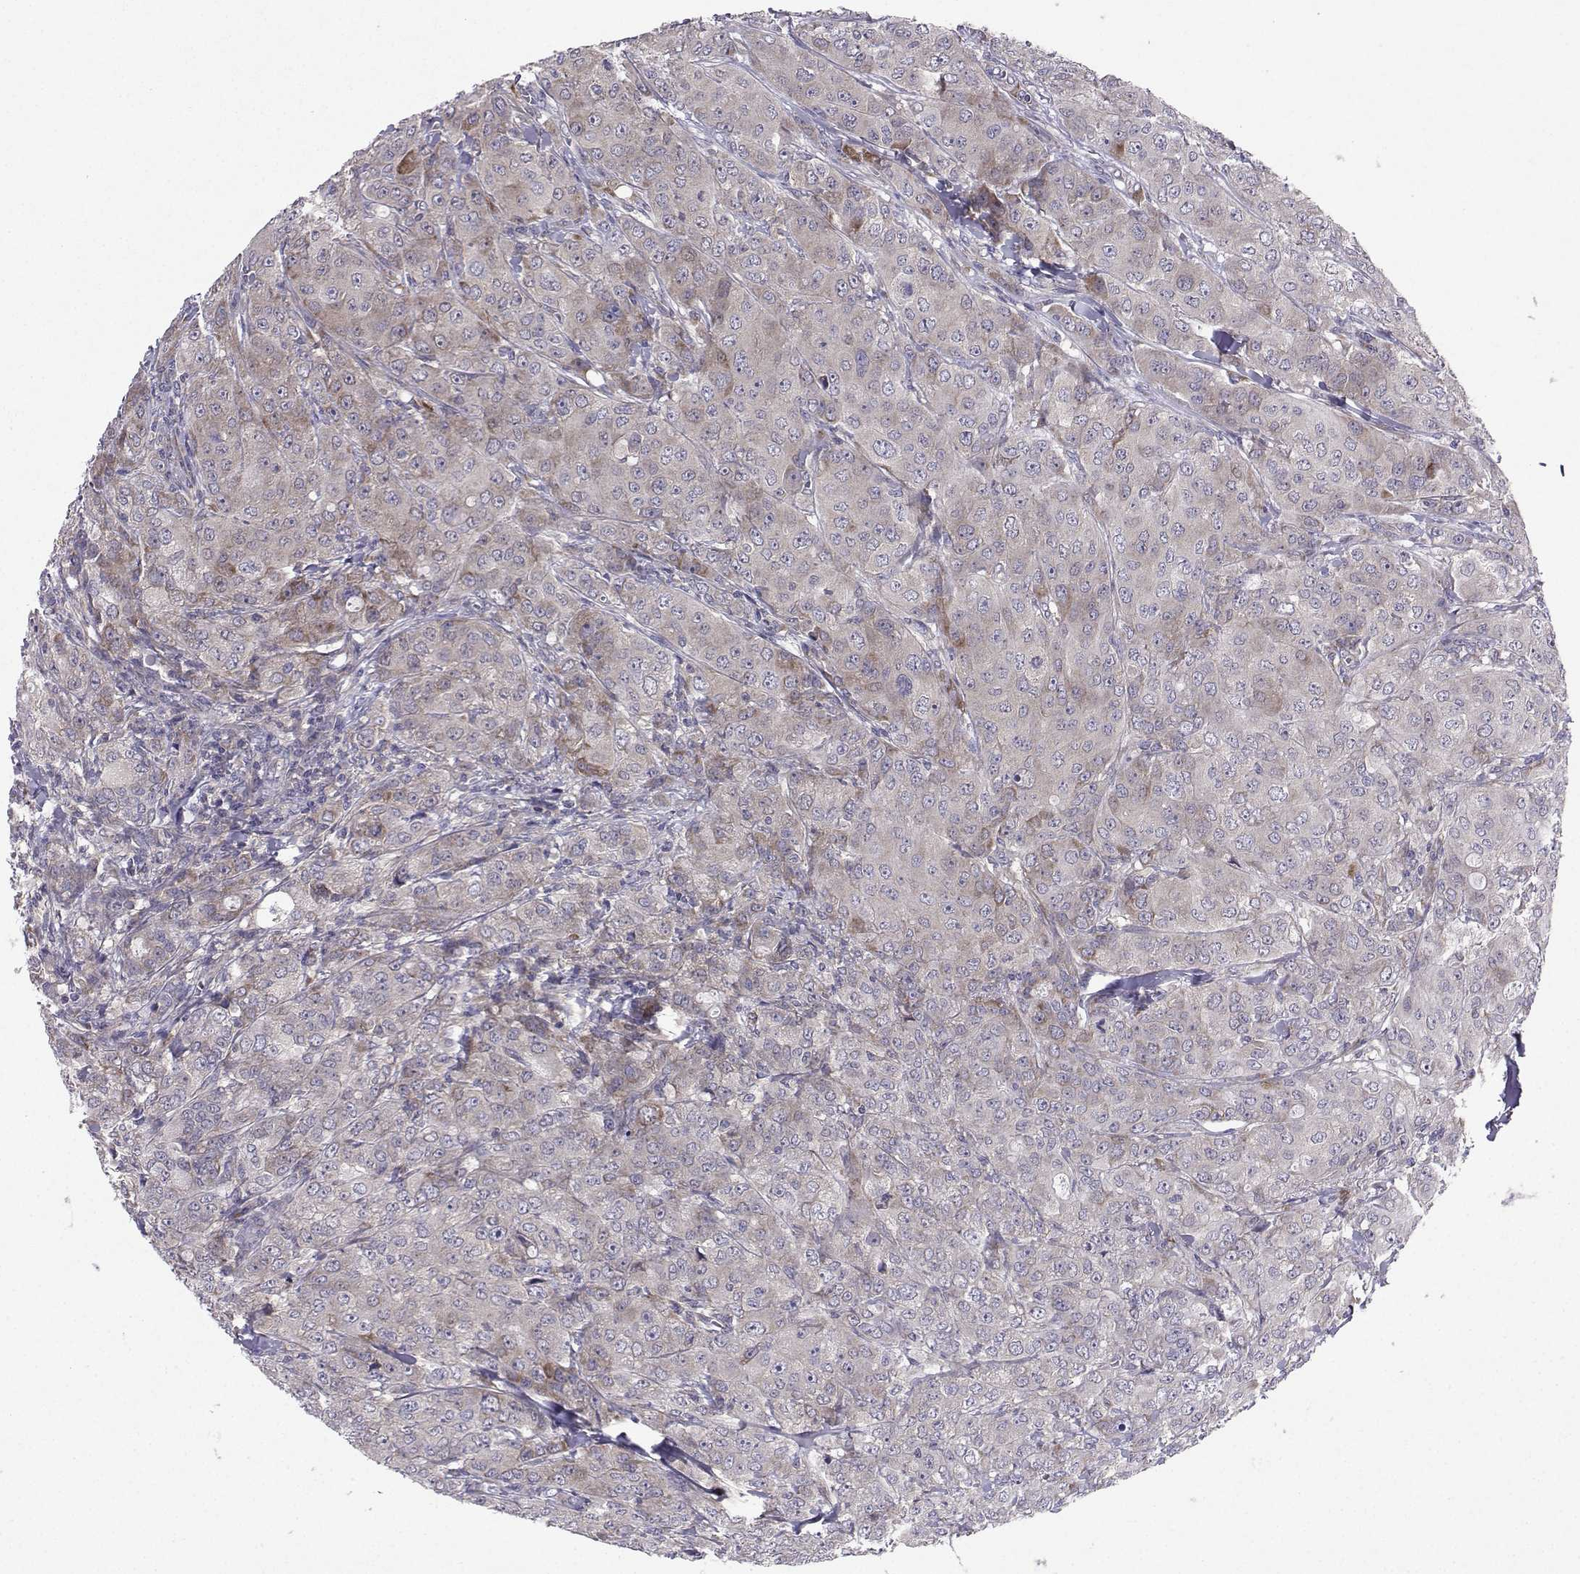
{"staining": {"intensity": "moderate", "quantity": "<25%", "location": "cytoplasmic/membranous"}, "tissue": "breast cancer", "cell_type": "Tumor cells", "image_type": "cancer", "snomed": [{"axis": "morphology", "description": "Duct carcinoma"}, {"axis": "topography", "description": "Breast"}], "caption": "Invasive ductal carcinoma (breast) stained with DAB immunohistochemistry (IHC) exhibits low levels of moderate cytoplasmic/membranous staining in approximately <25% of tumor cells.", "gene": "STXBP5", "patient": {"sex": "female", "age": 43}}